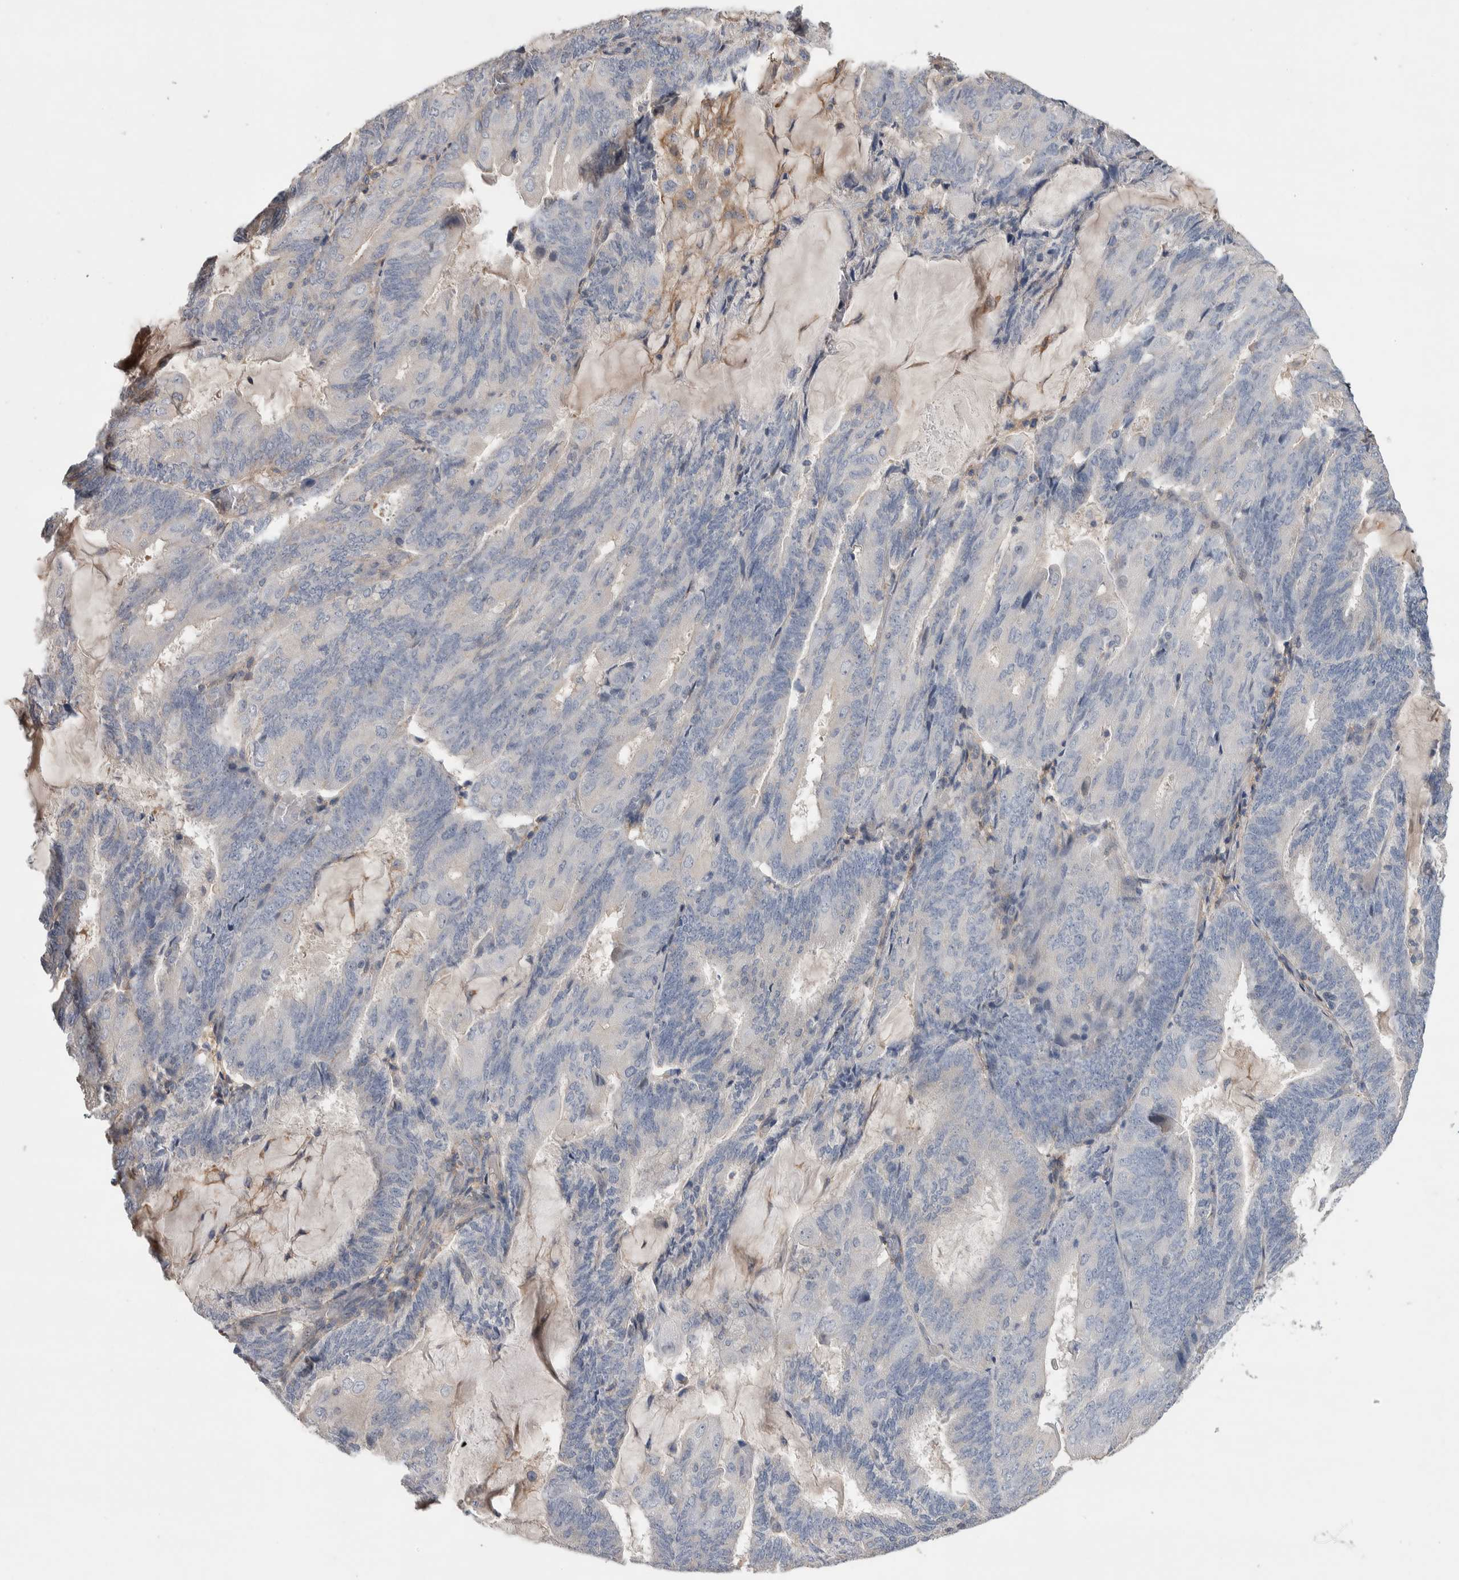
{"staining": {"intensity": "negative", "quantity": "none", "location": "none"}, "tissue": "endometrial cancer", "cell_type": "Tumor cells", "image_type": "cancer", "snomed": [{"axis": "morphology", "description": "Adenocarcinoma, NOS"}, {"axis": "topography", "description": "Endometrium"}], "caption": "DAB (3,3'-diaminobenzidine) immunohistochemical staining of human endometrial cancer (adenocarcinoma) exhibits no significant expression in tumor cells. (DAB IHC visualized using brightfield microscopy, high magnification).", "gene": "GCNA", "patient": {"sex": "female", "age": 81}}